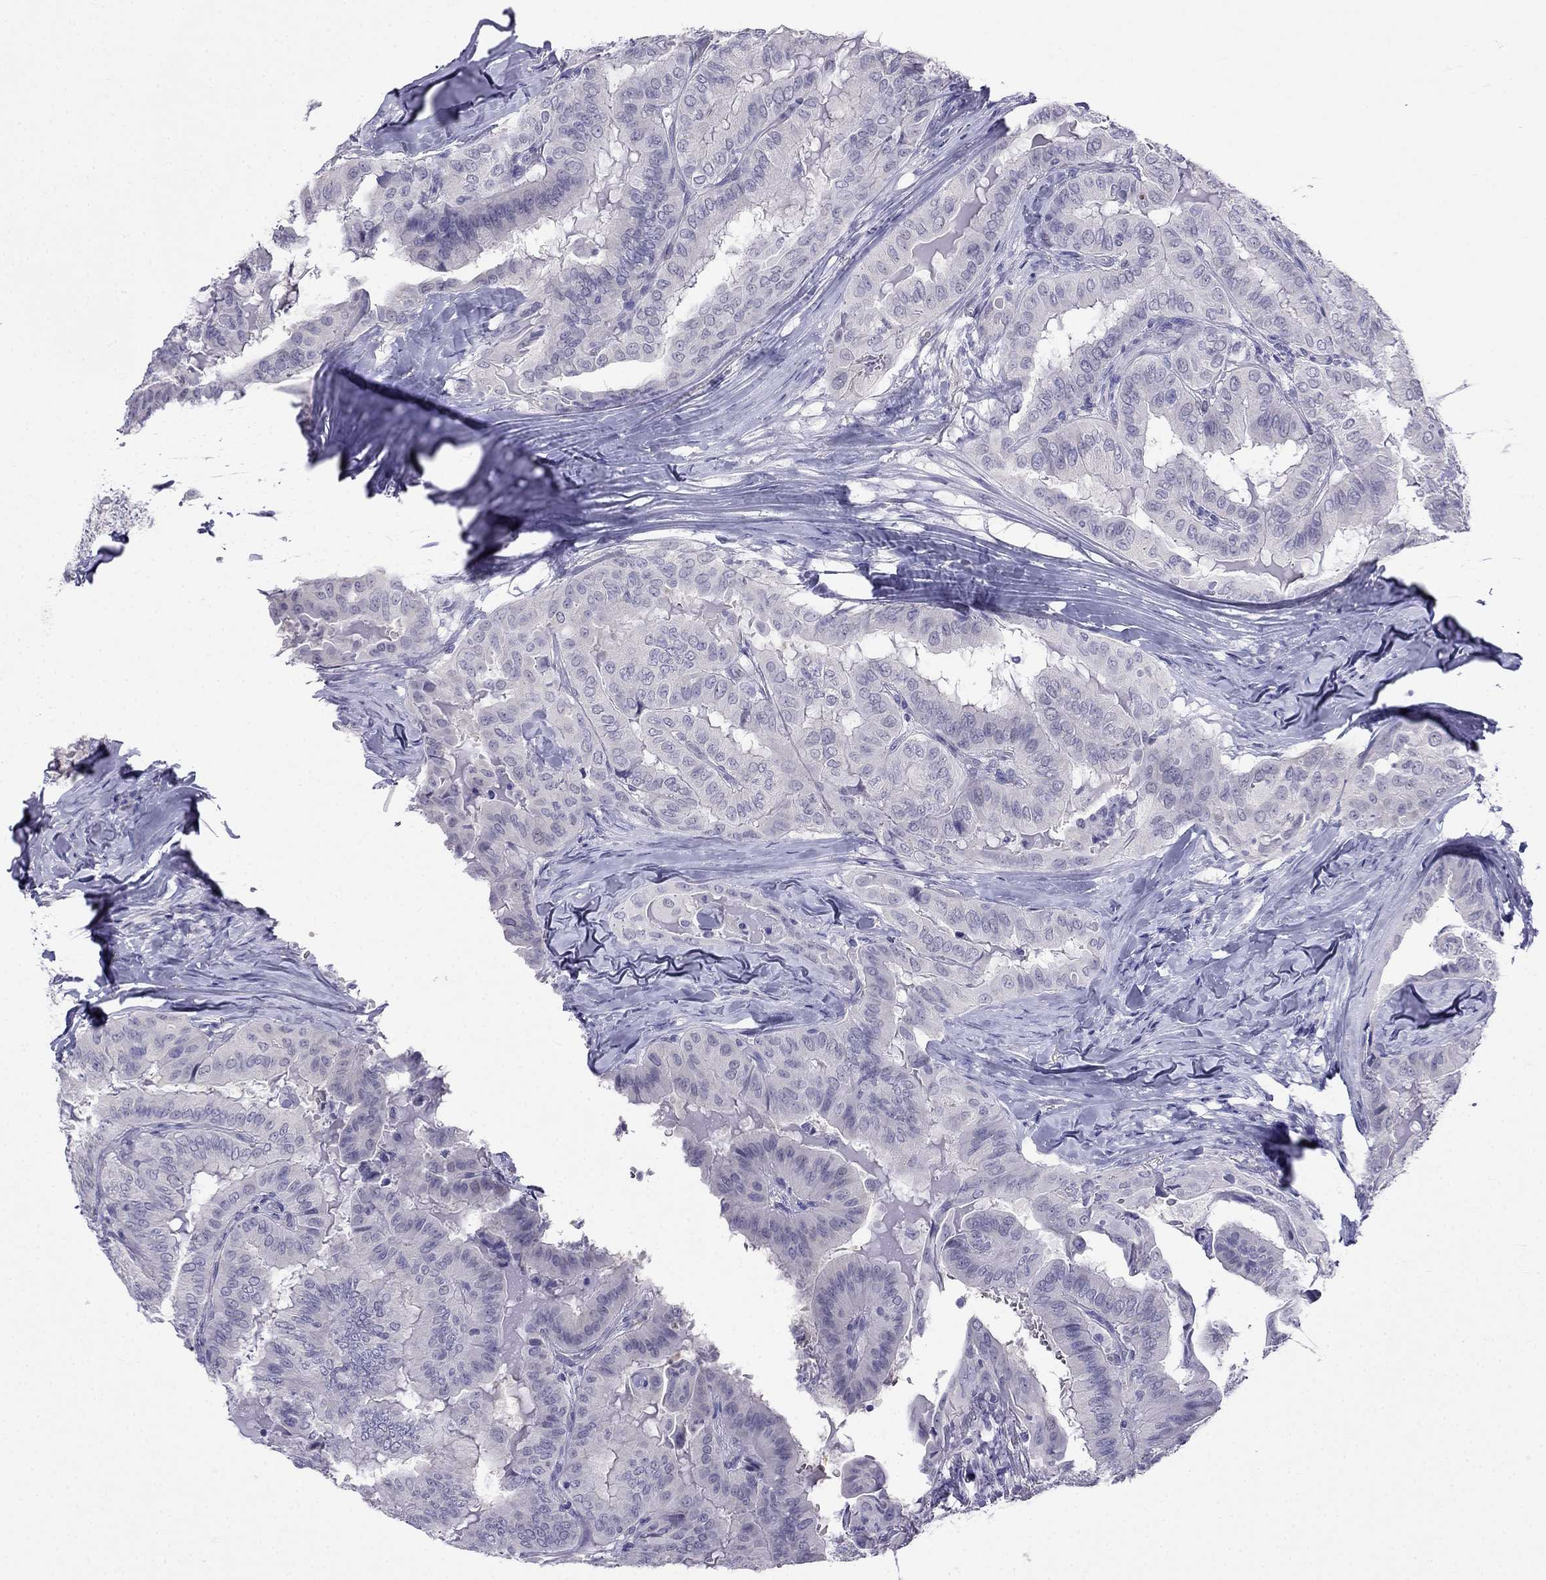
{"staining": {"intensity": "negative", "quantity": "none", "location": "none"}, "tissue": "thyroid cancer", "cell_type": "Tumor cells", "image_type": "cancer", "snomed": [{"axis": "morphology", "description": "Papillary adenocarcinoma, NOS"}, {"axis": "topography", "description": "Thyroid gland"}], "caption": "An immunohistochemistry (IHC) micrograph of papillary adenocarcinoma (thyroid) is shown. There is no staining in tumor cells of papillary adenocarcinoma (thyroid). (Brightfield microscopy of DAB immunohistochemistry at high magnification).", "gene": "MGP", "patient": {"sex": "female", "age": 68}}